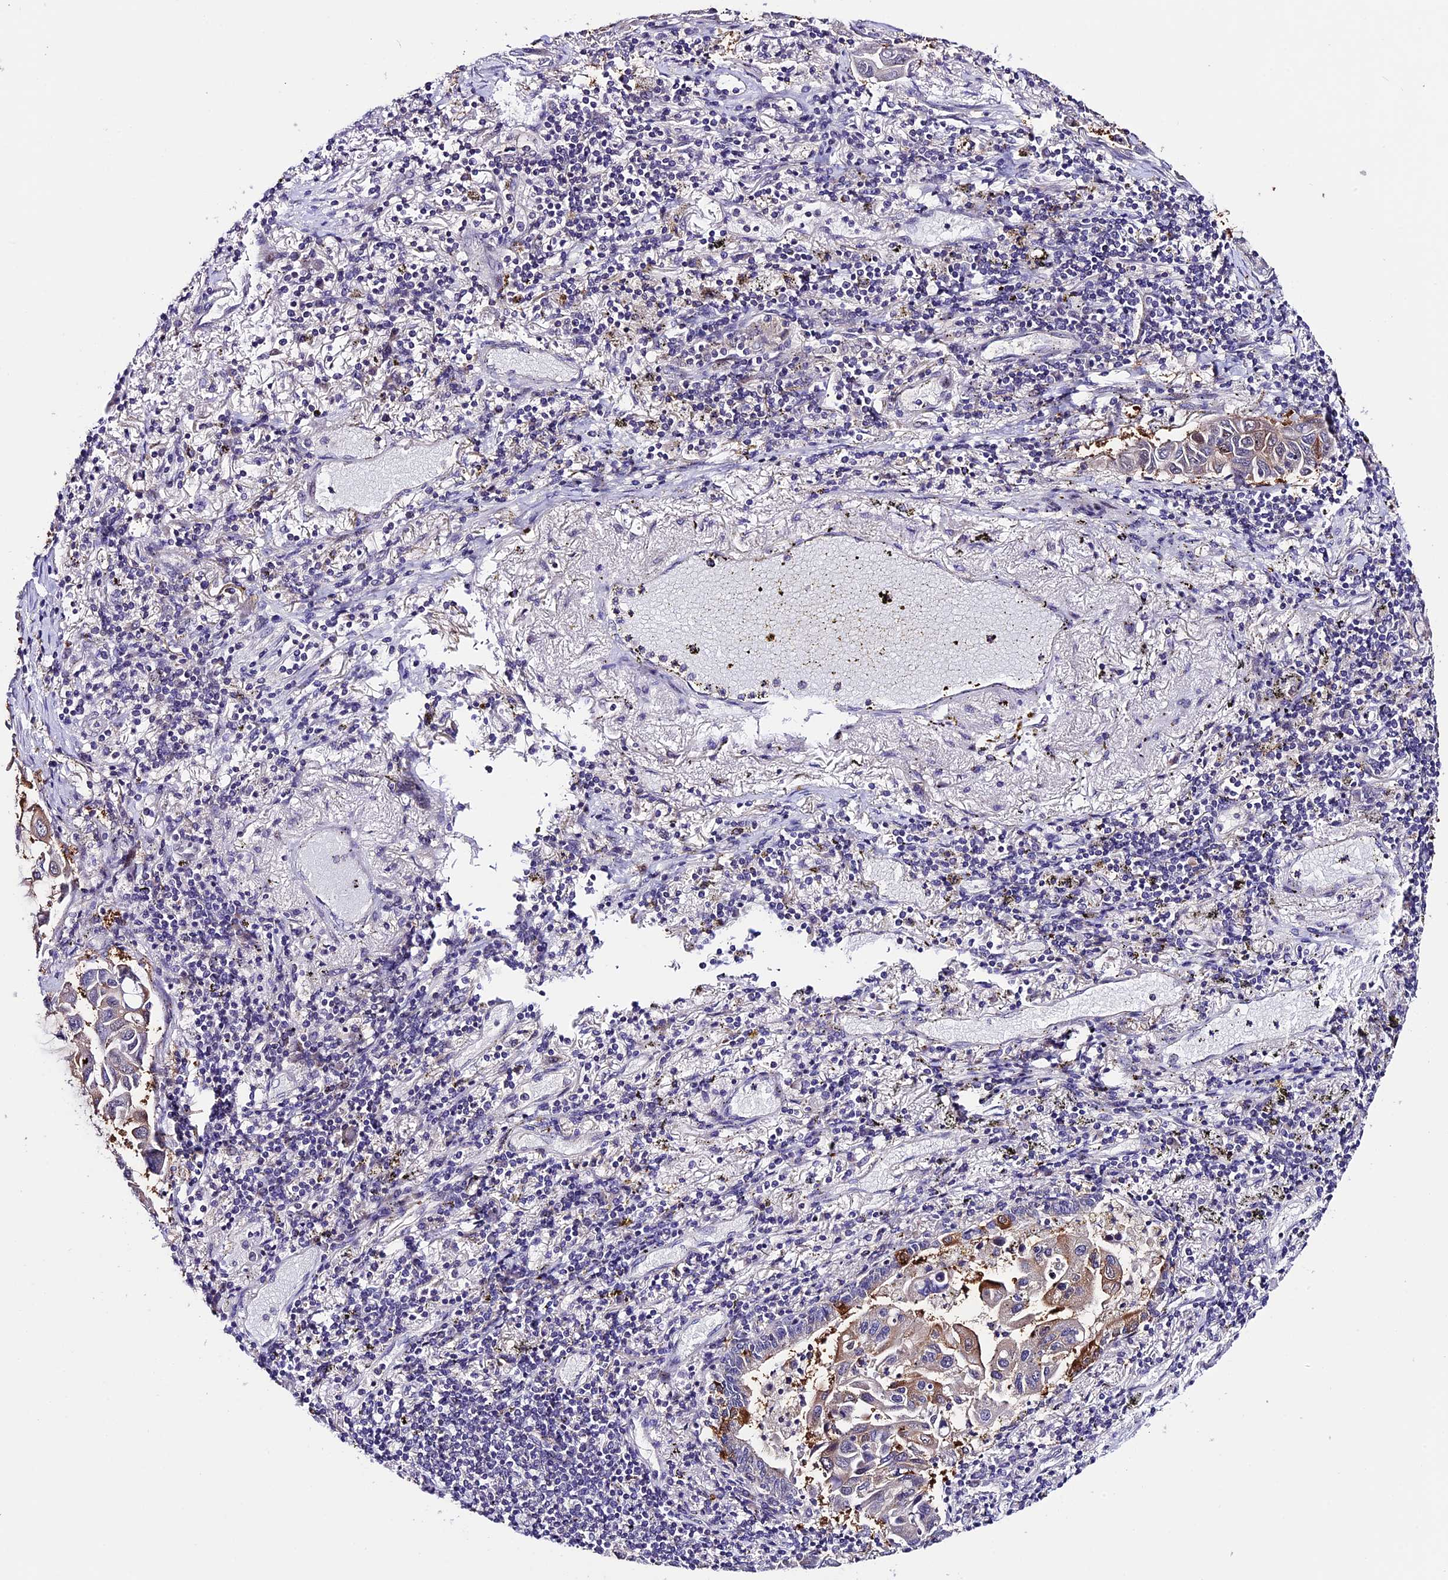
{"staining": {"intensity": "moderate", "quantity": "25%-75%", "location": "cytoplasmic/membranous"}, "tissue": "lung cancer", "cell_type": "Tumor cells", "image_type": "cancer", "snomed": [{"axis": "morphology", "description": "Adenocarcinoma, NOS"}, {"axis": "topography", "description": "Lung"}], "caption": "An immunohistochemistry image of tumor tissue is shown. Protein staining in brown highlights moderate cytoplasmic/membranous positivity in lung cancer within tumor cells.", "gene": "XKR7", "patient": {"sex": "male", "age": 64}}